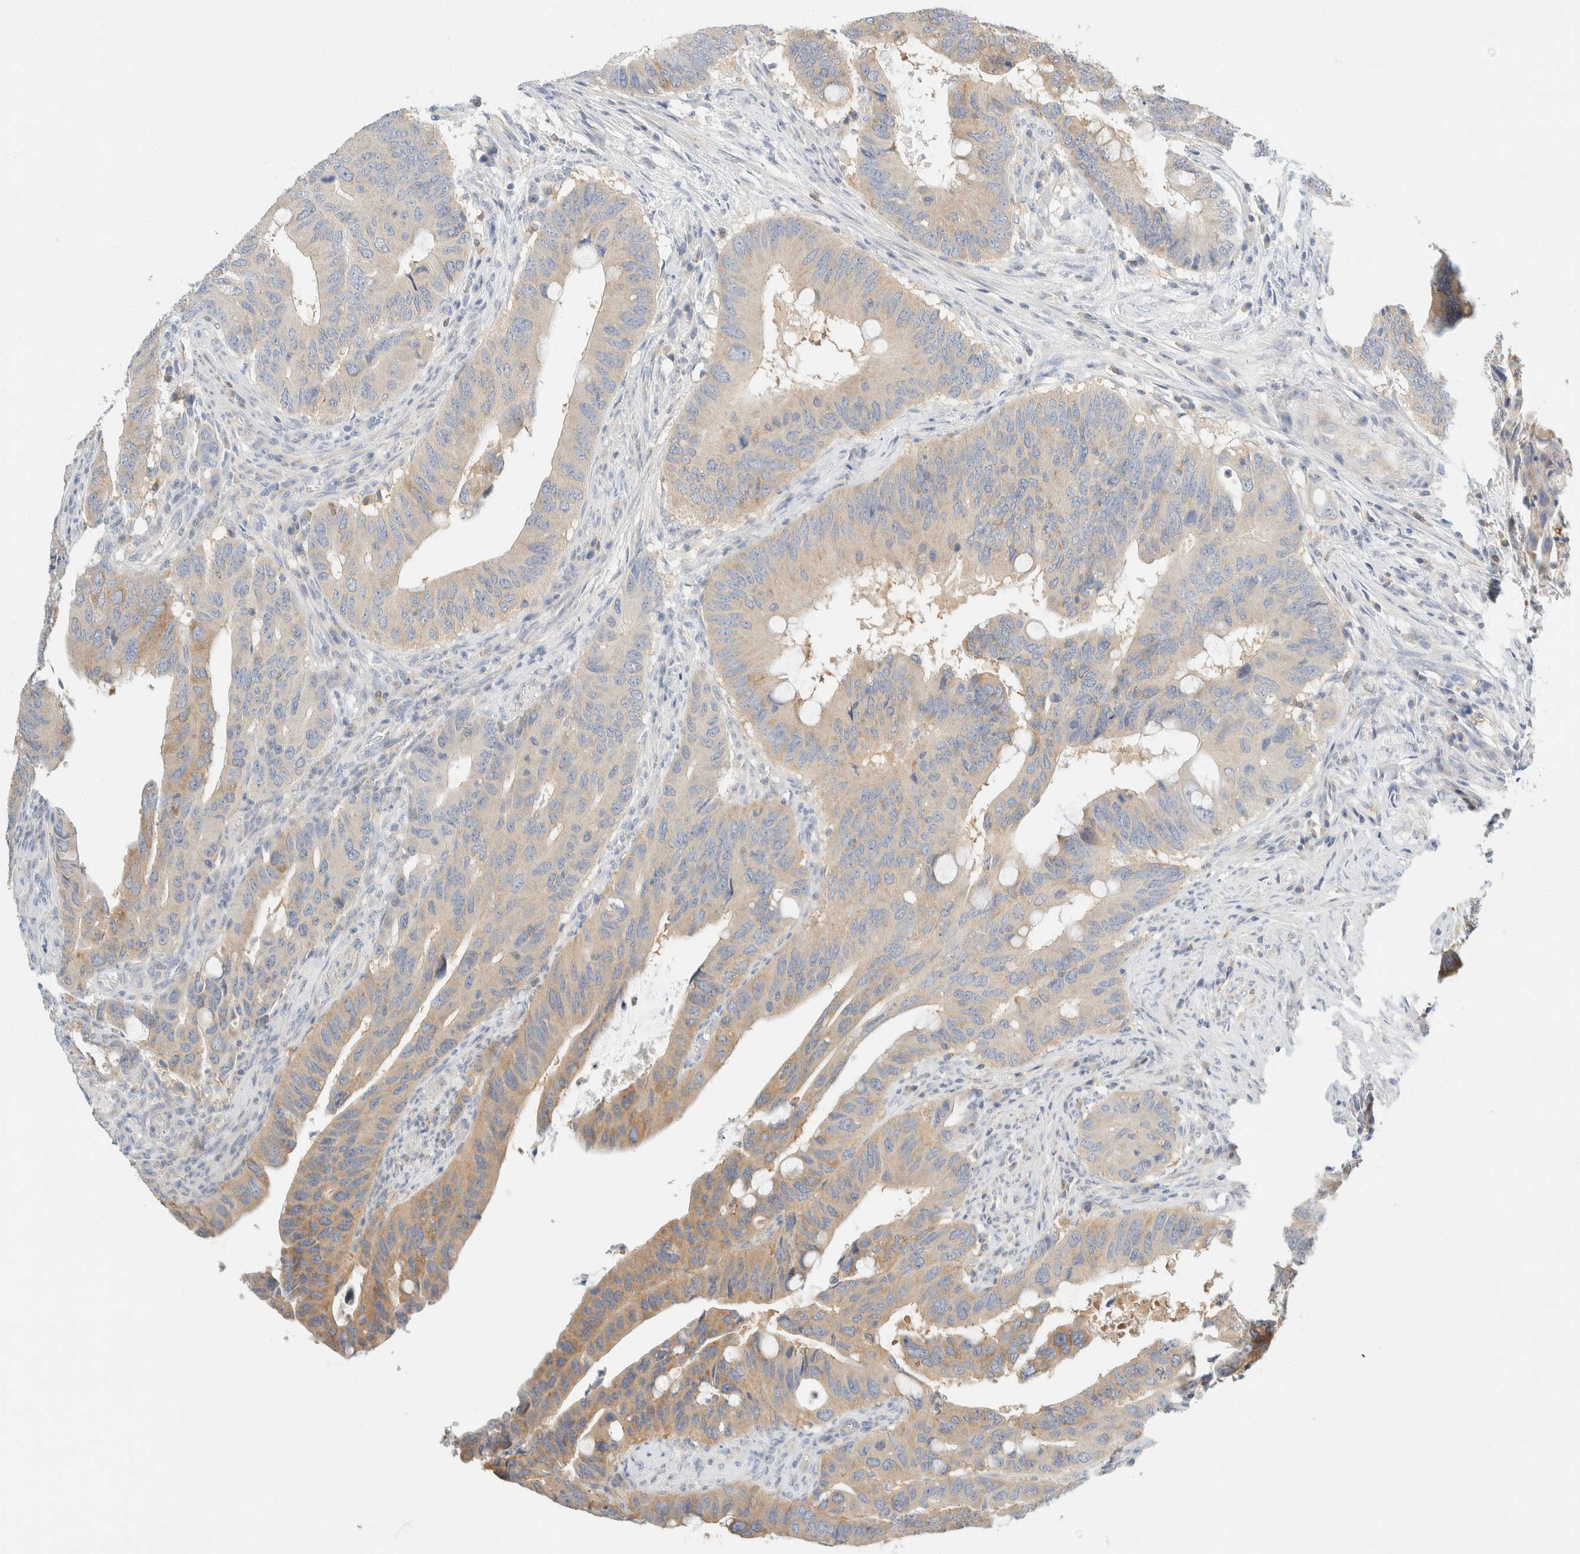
{"staining": {"intensity": "weak", "quantity": ">75%", "location": "cytoplasmic/membranous"}, "tissue": "colorectal cancer", "cell_type": "Tumor cells", "image_type": "cancer", "snomed": [{"axis": "morphology", "description": "Adenocarcinoma, NOS"}, {"axis": "topography", "description": "Colon"}], "caption": "Weak cytoplasmic/membranous expression is present in about >75% of tumor cells in colorectal cancer.", "gene": "SH3GLB2", "patient": {"sex": "male", "age": 71}}